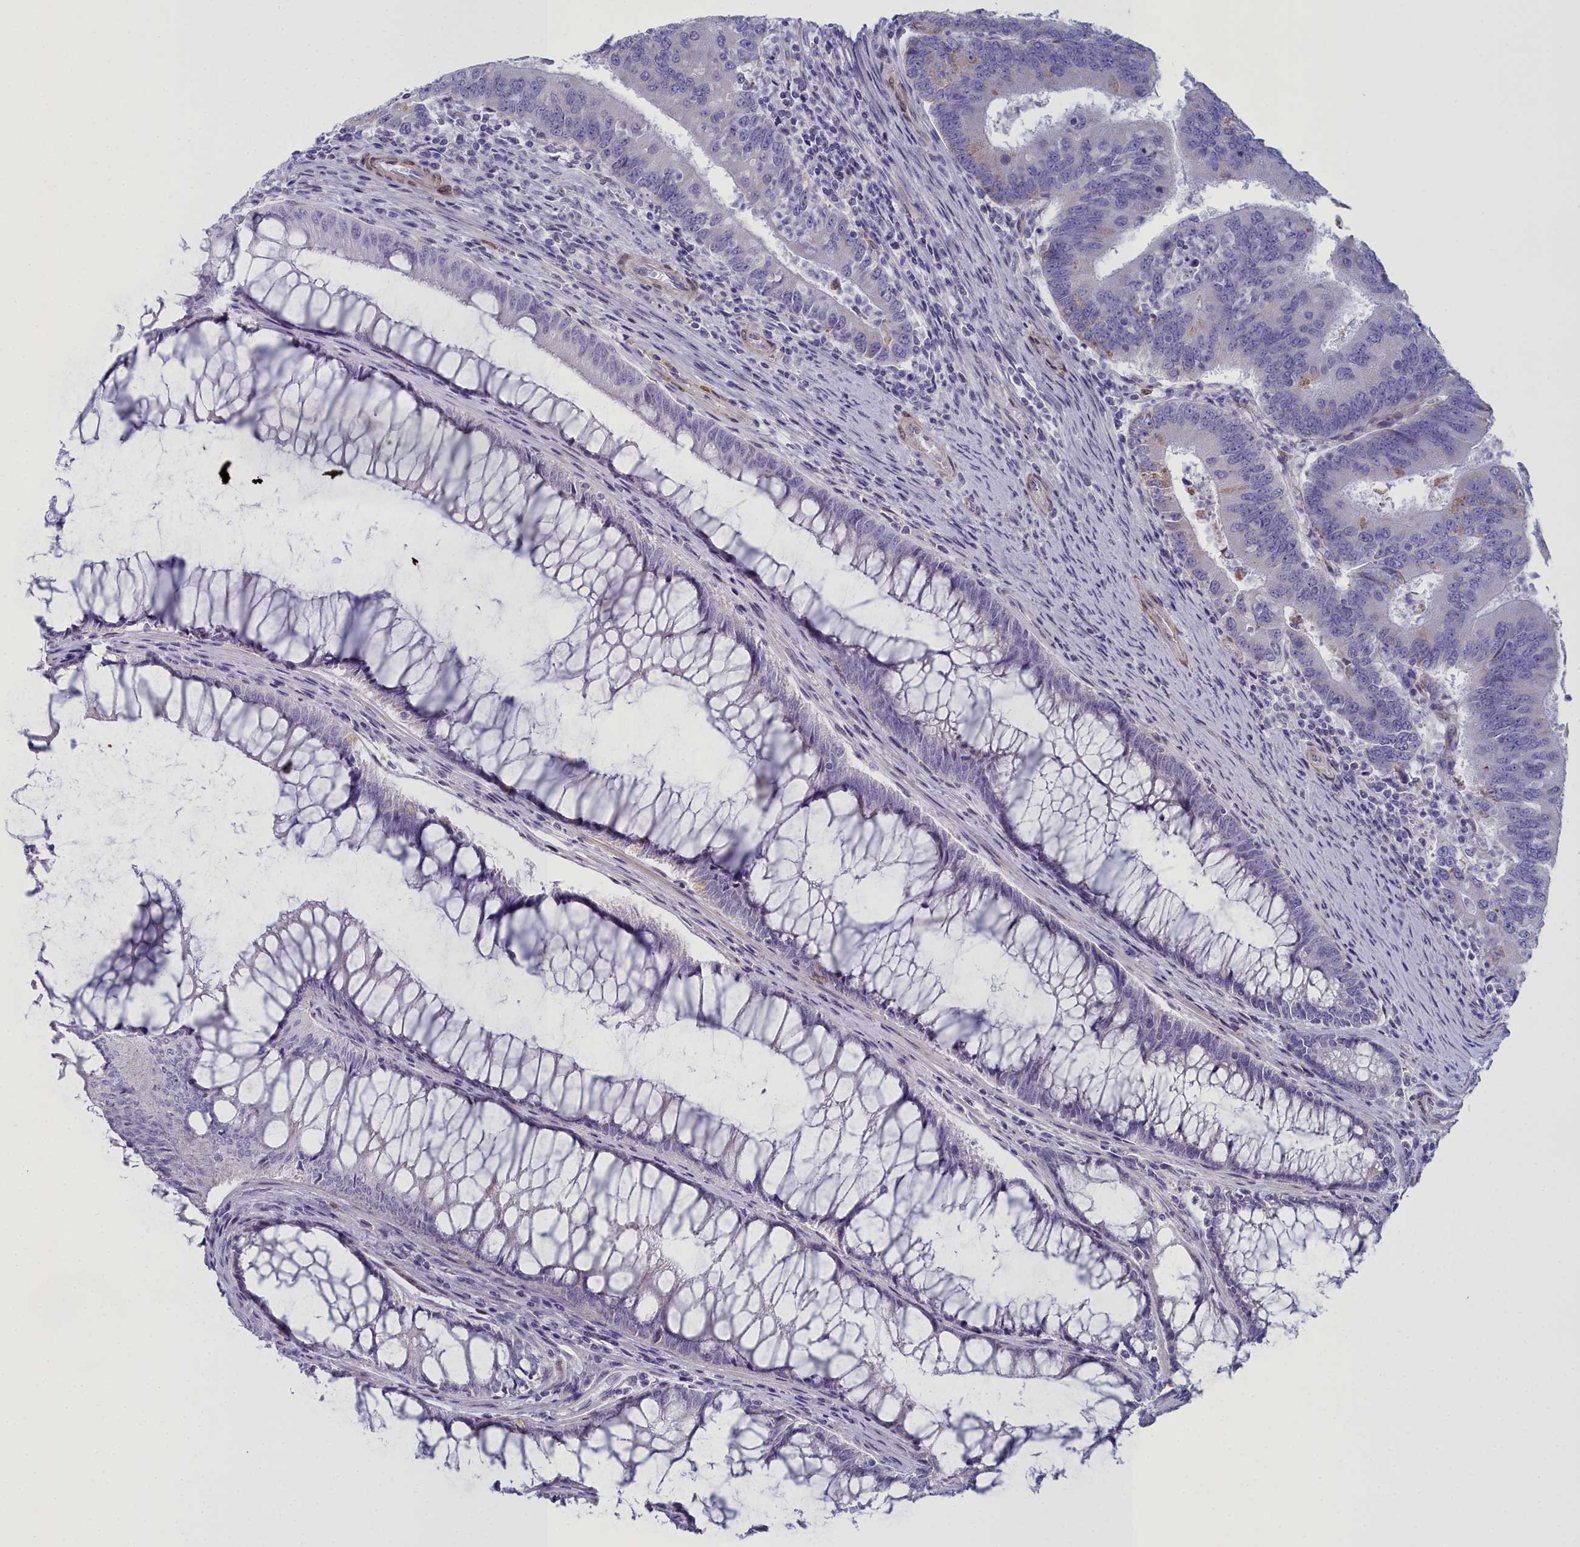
{"staining": {"intensity": "moderate", "quantity": "<25%", "location": "cytoplasmic/membranous"}, "tissue": "colorectal cancer", "cell_type": "Tumor cells", "image_type": "cancer", "snomed": [{"axis": "morphology", "description": "Adenocarcinoma, NOS"}, {"axis": "topography", "description": "Colon"}], "caption": "A histopathology image showing moderate cytoplasmic/membranous positivity in approximately <25% of tumor cells in colorectal adenocarcinoma, as visualized by brown immunohistochemical staining.", "gene": "PPP1R14A", "patient": {"sex": "female", "age": 67}}